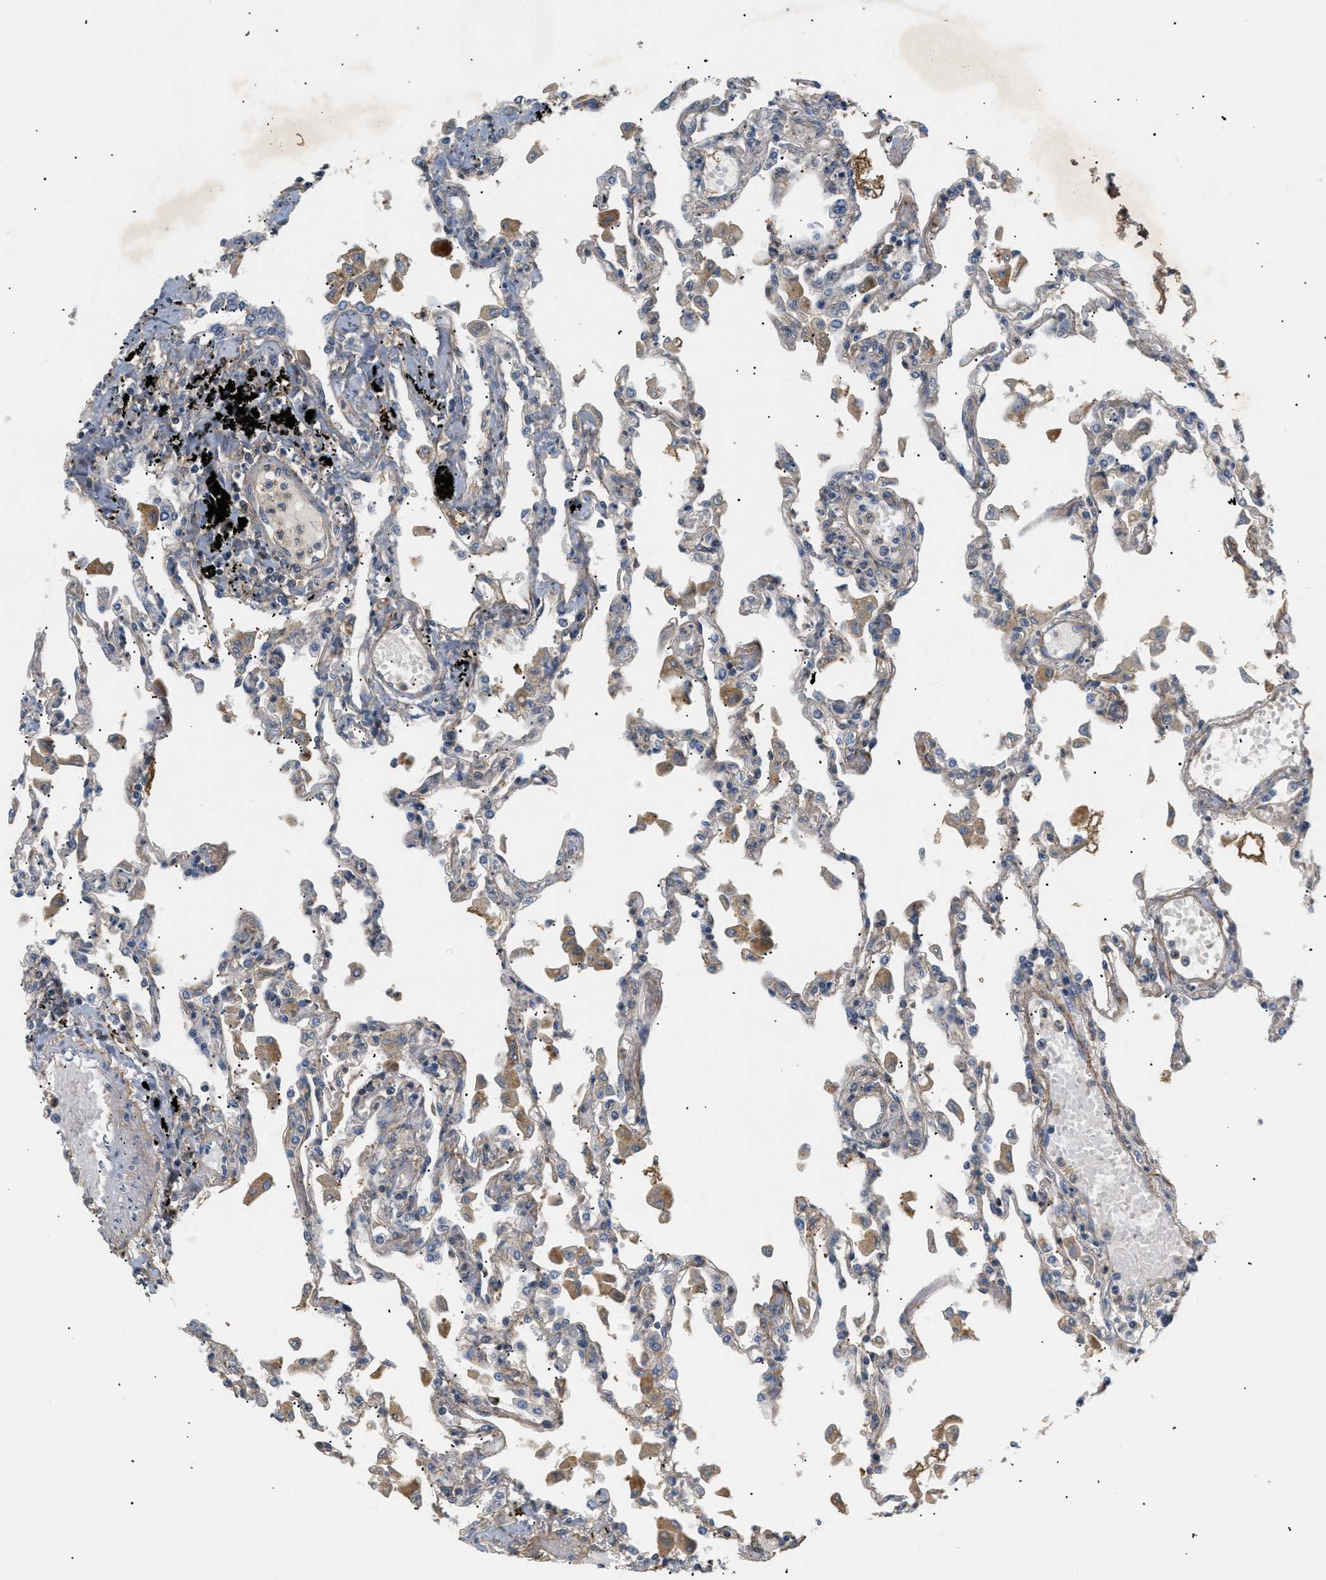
{"staining": {"intensity": "weak", "quantity": "<25%", "location": "cytoplasmic/membranous"}, "tissue": "lung", "cell_type": "Alveolar cells", "image_type": "normal", "snomed": [{"axis": "morphology", "description": "Normal tissue, NOS"}, {"axis": "topography", "description": "Bronchus"}, {"axis": "topography", "description": "Lung"}], "caption": "This histopathology image is of benign lung stained with IHC to label a protein in brown with the nuclei are counter-stained blue. There is no expression in alveolar cells. Brightfield microscopy of IHC stained with DAB (3,3'-diaminobenzidine) (brown) and hematoxylin (blue), captured at high magnification.", "gene": "FARS2", "patient": {"sex": "female", "age": 49}}